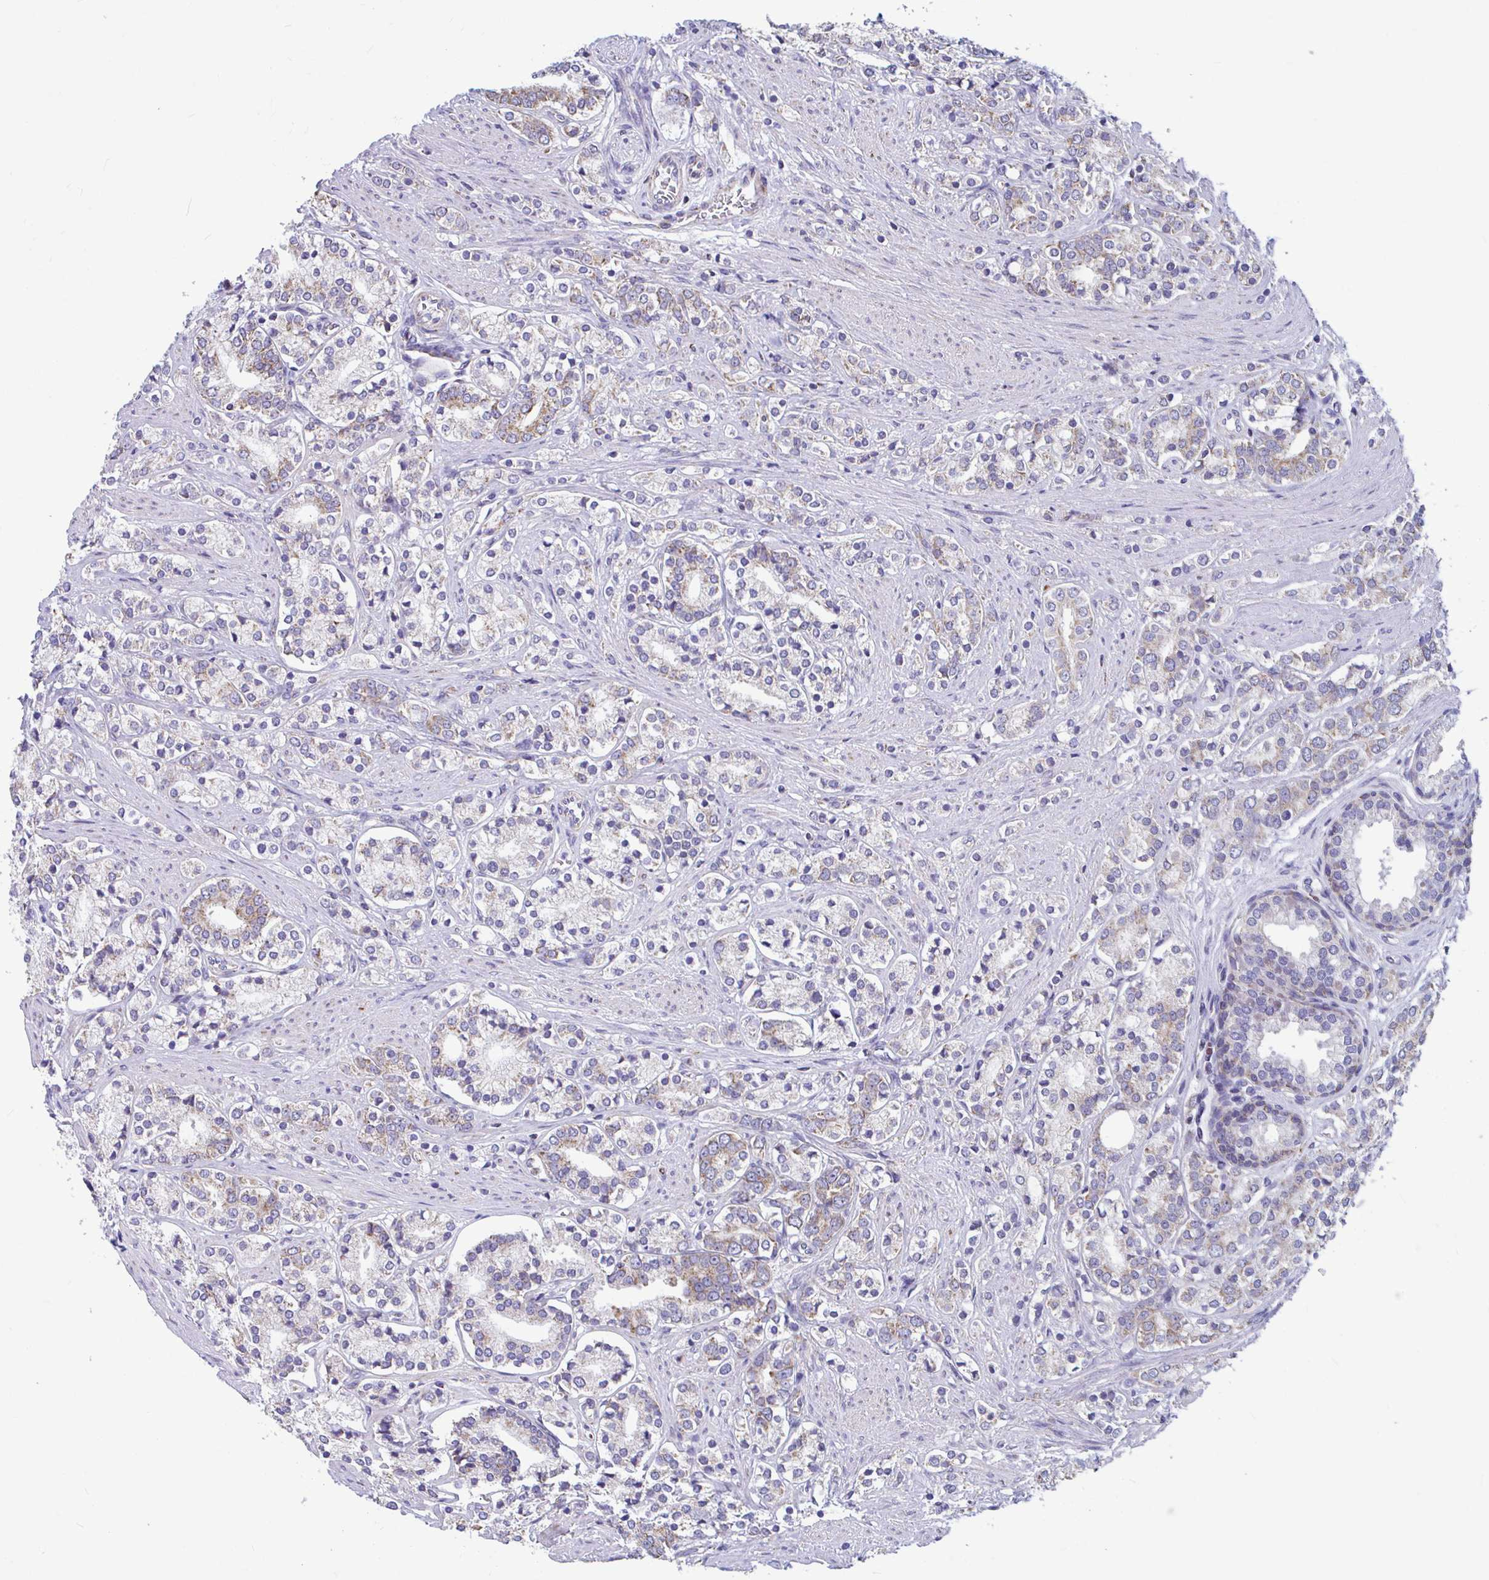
{"staining": {"intensity": "moderate", "quantity": "25%-75%", "location": "cytoplasmic/membranous"}, "tissue": "prostate cancer", "cell_type": "Tumor cells", "image_type": "cancer", "snomed": [{"axis": "morphology", "description": "Adenocarcinoma, High grade"}, {"axis": "topography", "description": "Prostate"}], "caption": "This image exhibits prostate cancer (high-grade adenocarcinoma) stained with IHC to label a protein in brown. The cytoplasmic/membranous of tumor cells show moderate positivity for the protein. Nuclei are counter-stained blue.", "gene": "OR13A1", "patient": {"sex": "male", "age": 58}}